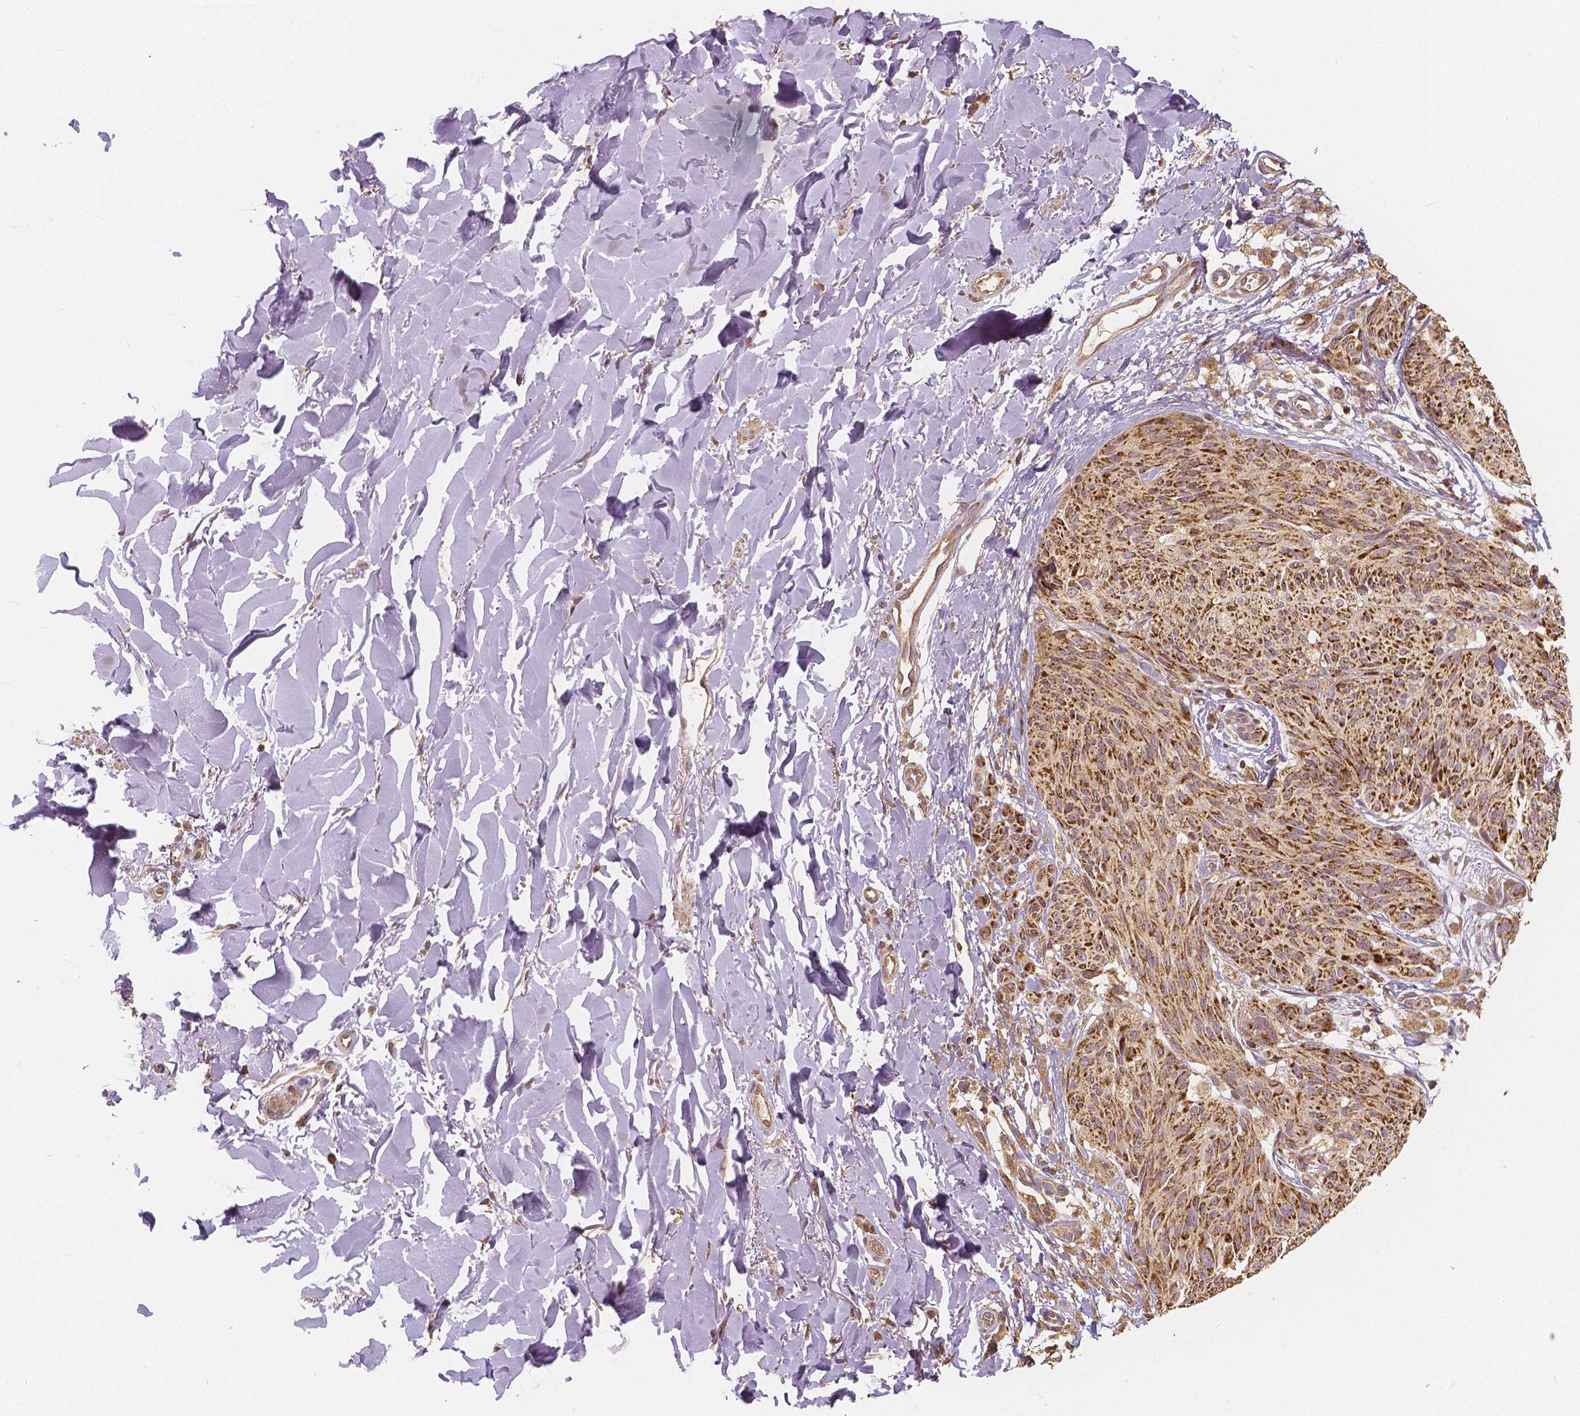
{"staining": {"intensity": "moderate", "quantity": ">75%", "location": "cytoplasmic/membranous"}, "tissue": "melanoma", "cell_type": "Tumor cells", "image_type": "cancer", "snomed": [{"axis": "morphology", "description": "Malignant melanoma, NOS"}, {"axis": "topography", "description": "Skin"}], "caption": "Brown immunohistochemical staining in malignant melanoma reveals moderate cytoplasmic/membranous expression in approximately >75% of tumor cells. The protein of interest is shown in brown color, while the nuclei are stained blue.", "gene": "PEX26", "patient": {"sex": "female", "age": 87}}